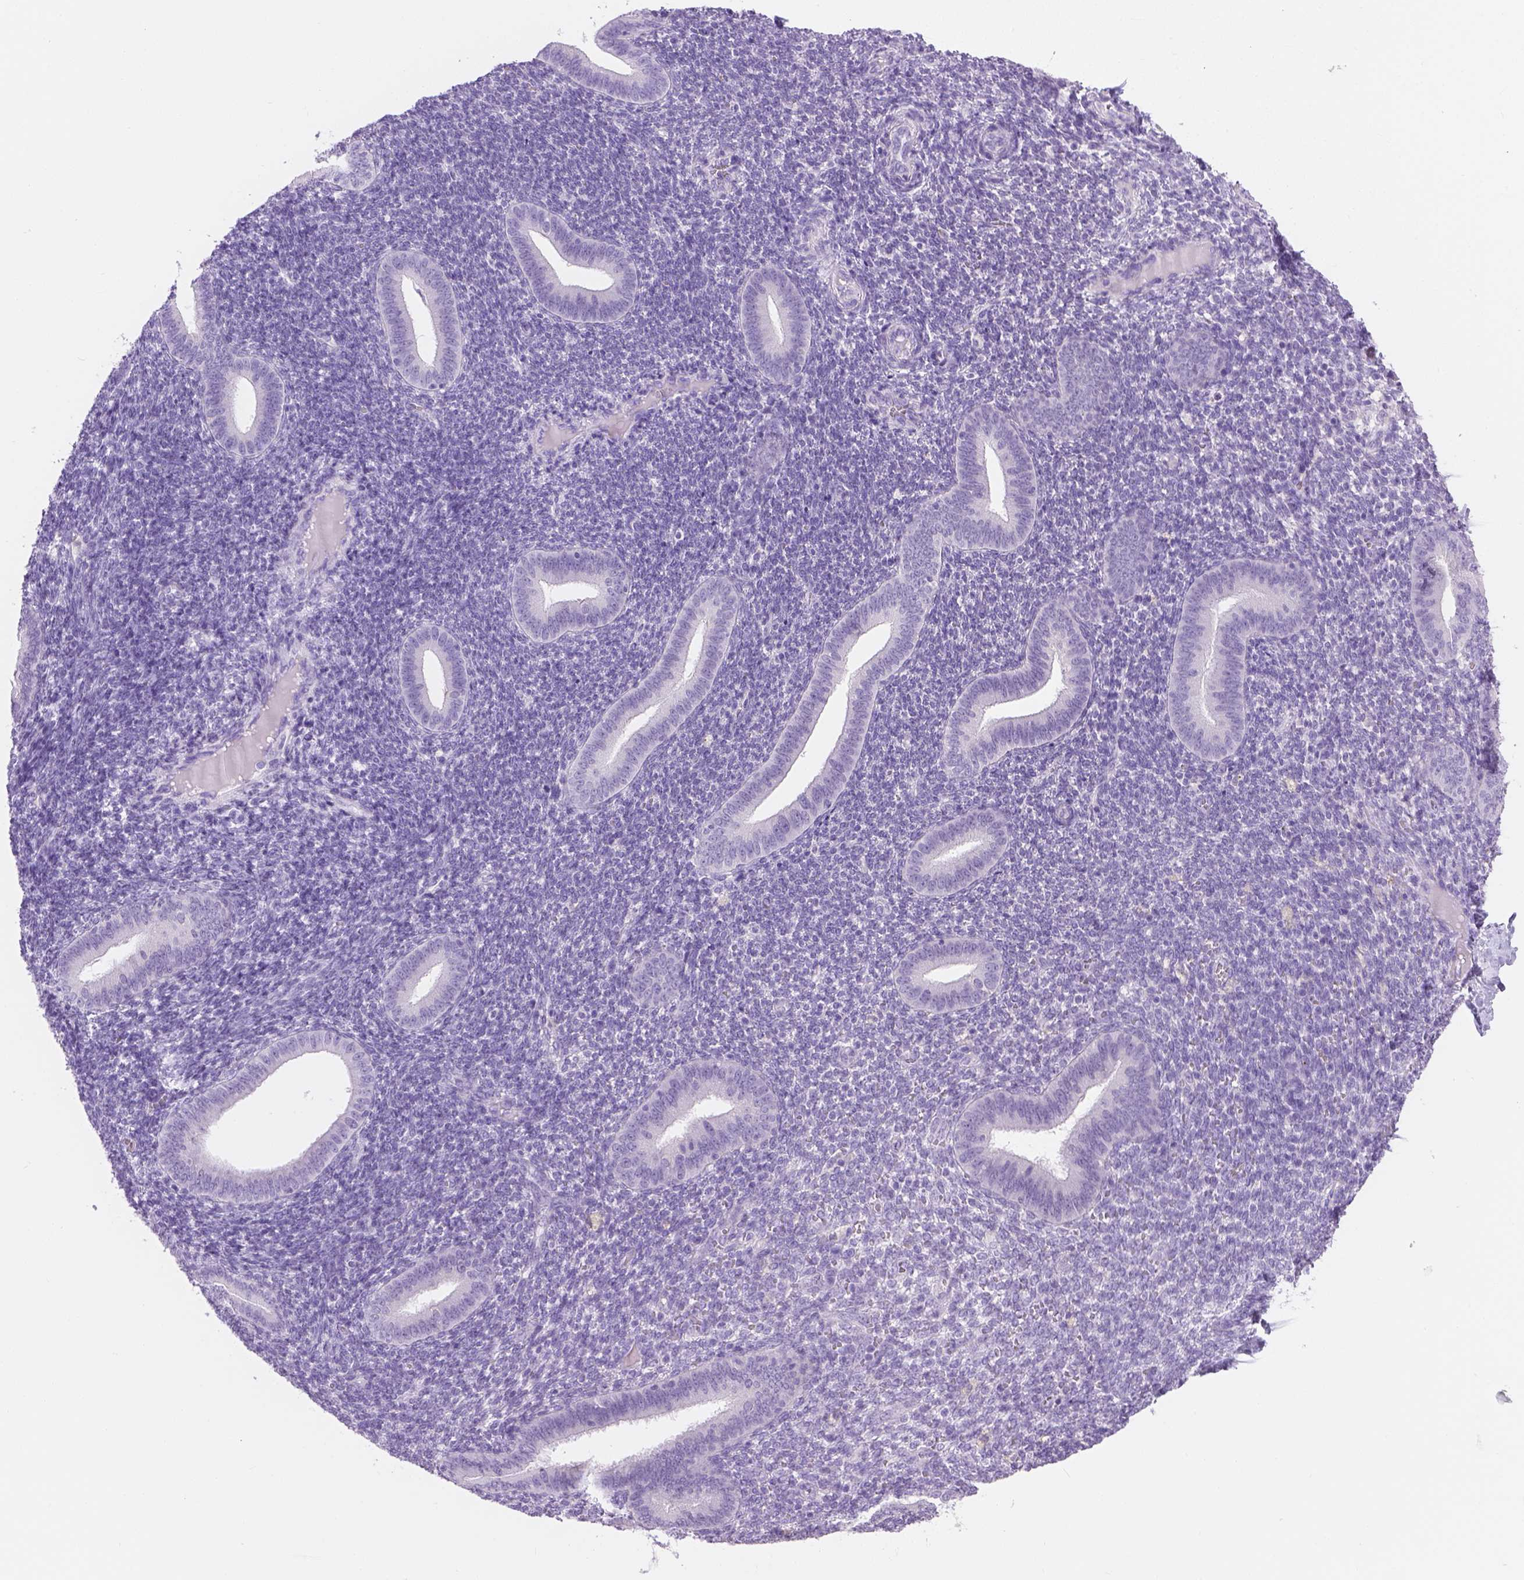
{"staining": {"intensity": "negative", "quantity": "none", "location": "none"}, "tissue": "endometrium", "cell_type": "Cells in endometrial stroma", "image_type": "normal", "snomed": [{"axis": "morphology", "description": "Normal tissue, NOS"}, {"axis": "topography", "description": "Endometrium"}], "caption": "Immunohistochemistry (IHC) histopathology image of benign human endometrium stained for a protein (brown), which displays no expression in cells in endometrial stroma.", "gene": "TMEM38A", "patient": {"sex": "female", "age": 25}}